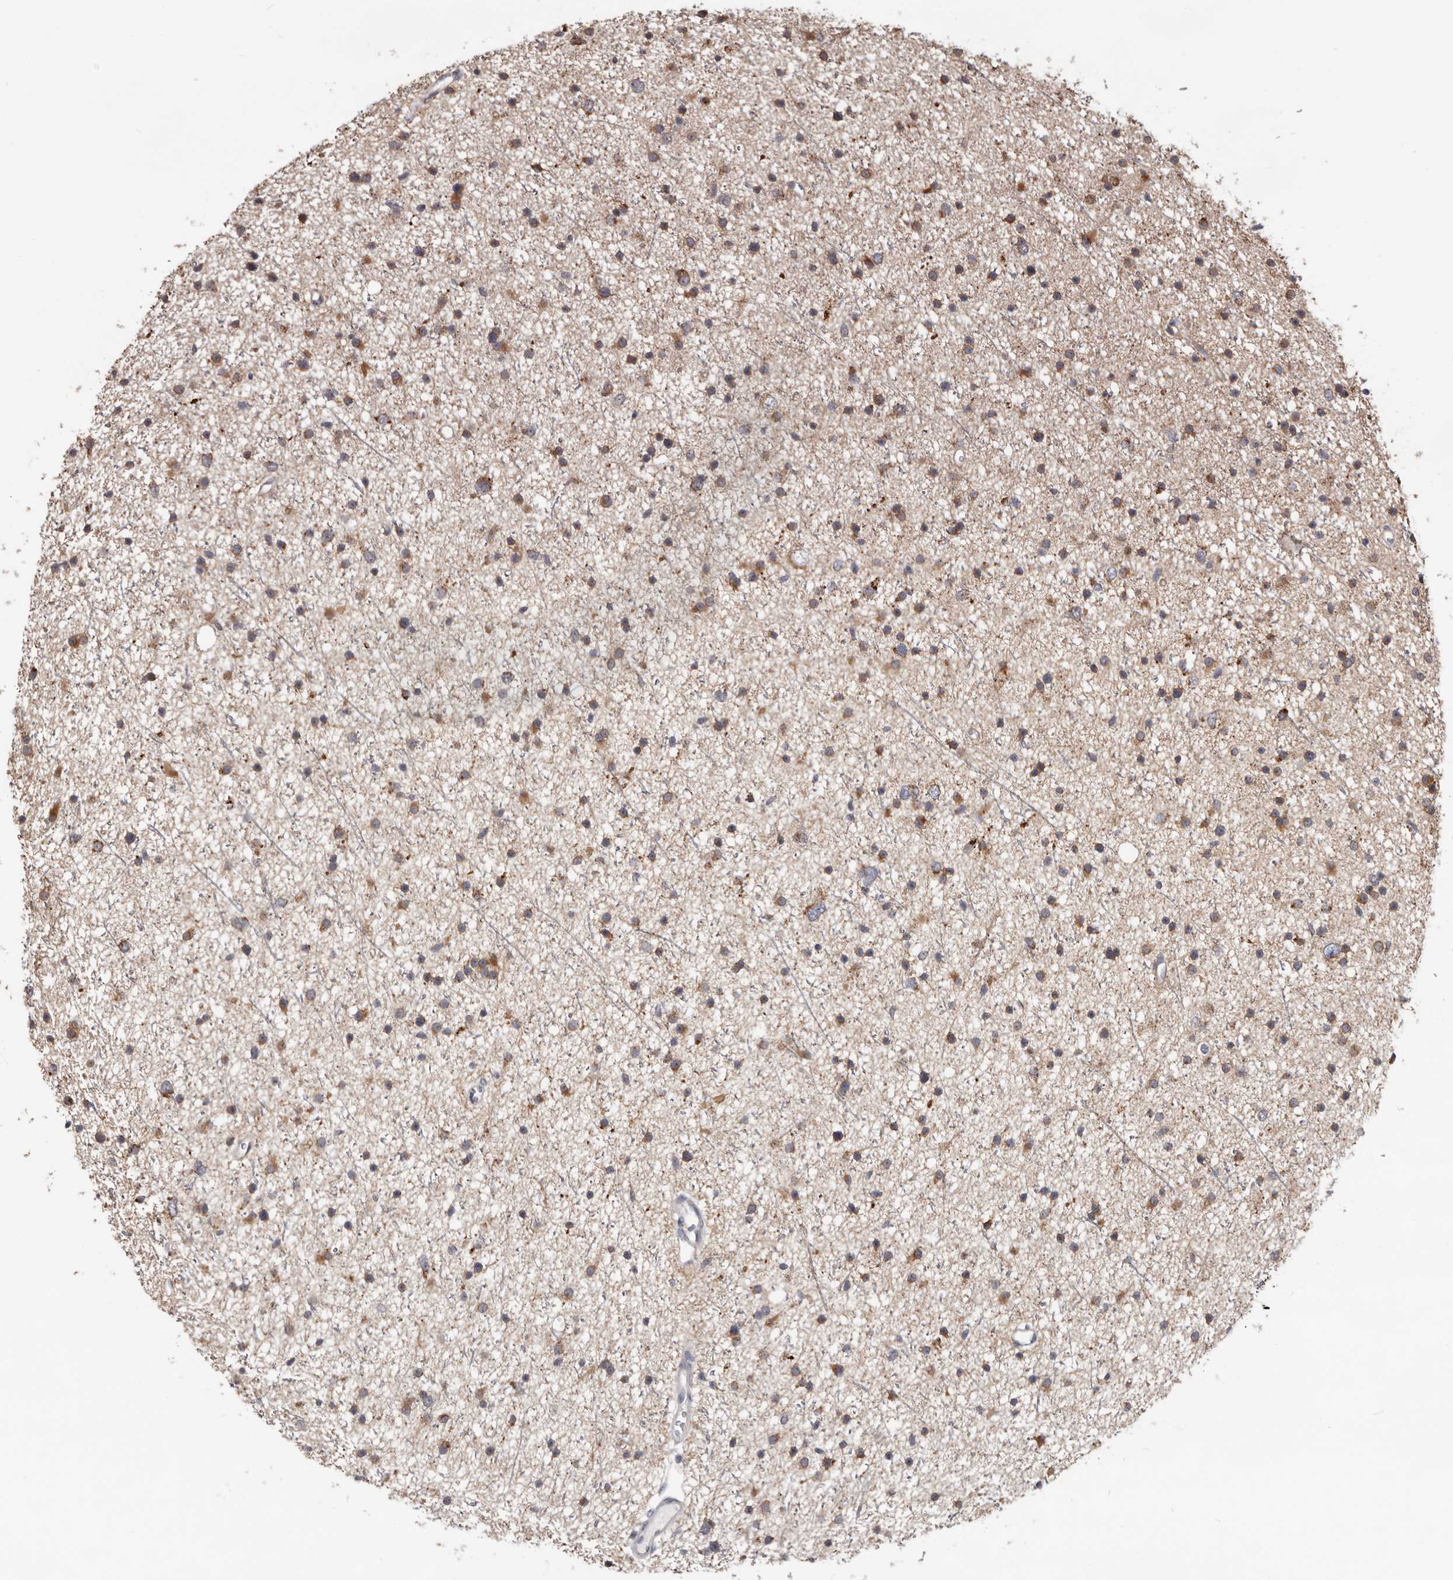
{"staining": {"intensity": "weak", "quantity": "25%-75%", "location": "cytoplasmic/membranous"}, "tissue": "glioma", "cell_type": "Tumor cells", "image_type": "cancer", "snomed": [{"axis": "morphology", "description": "Glioma, malignant, Low grade"}, {"axis": "topography", "description": "Cerebral cortex"}], "caption": "Weak cytoplasmic/membranous positivity is seen in about 25%-75% of tumor cells in glioma. (brown staining indicates protein expression, while blue staining denotes nuclei).", "gene": "MRPL18", "patient": {"sex": "female", "age": 39}}